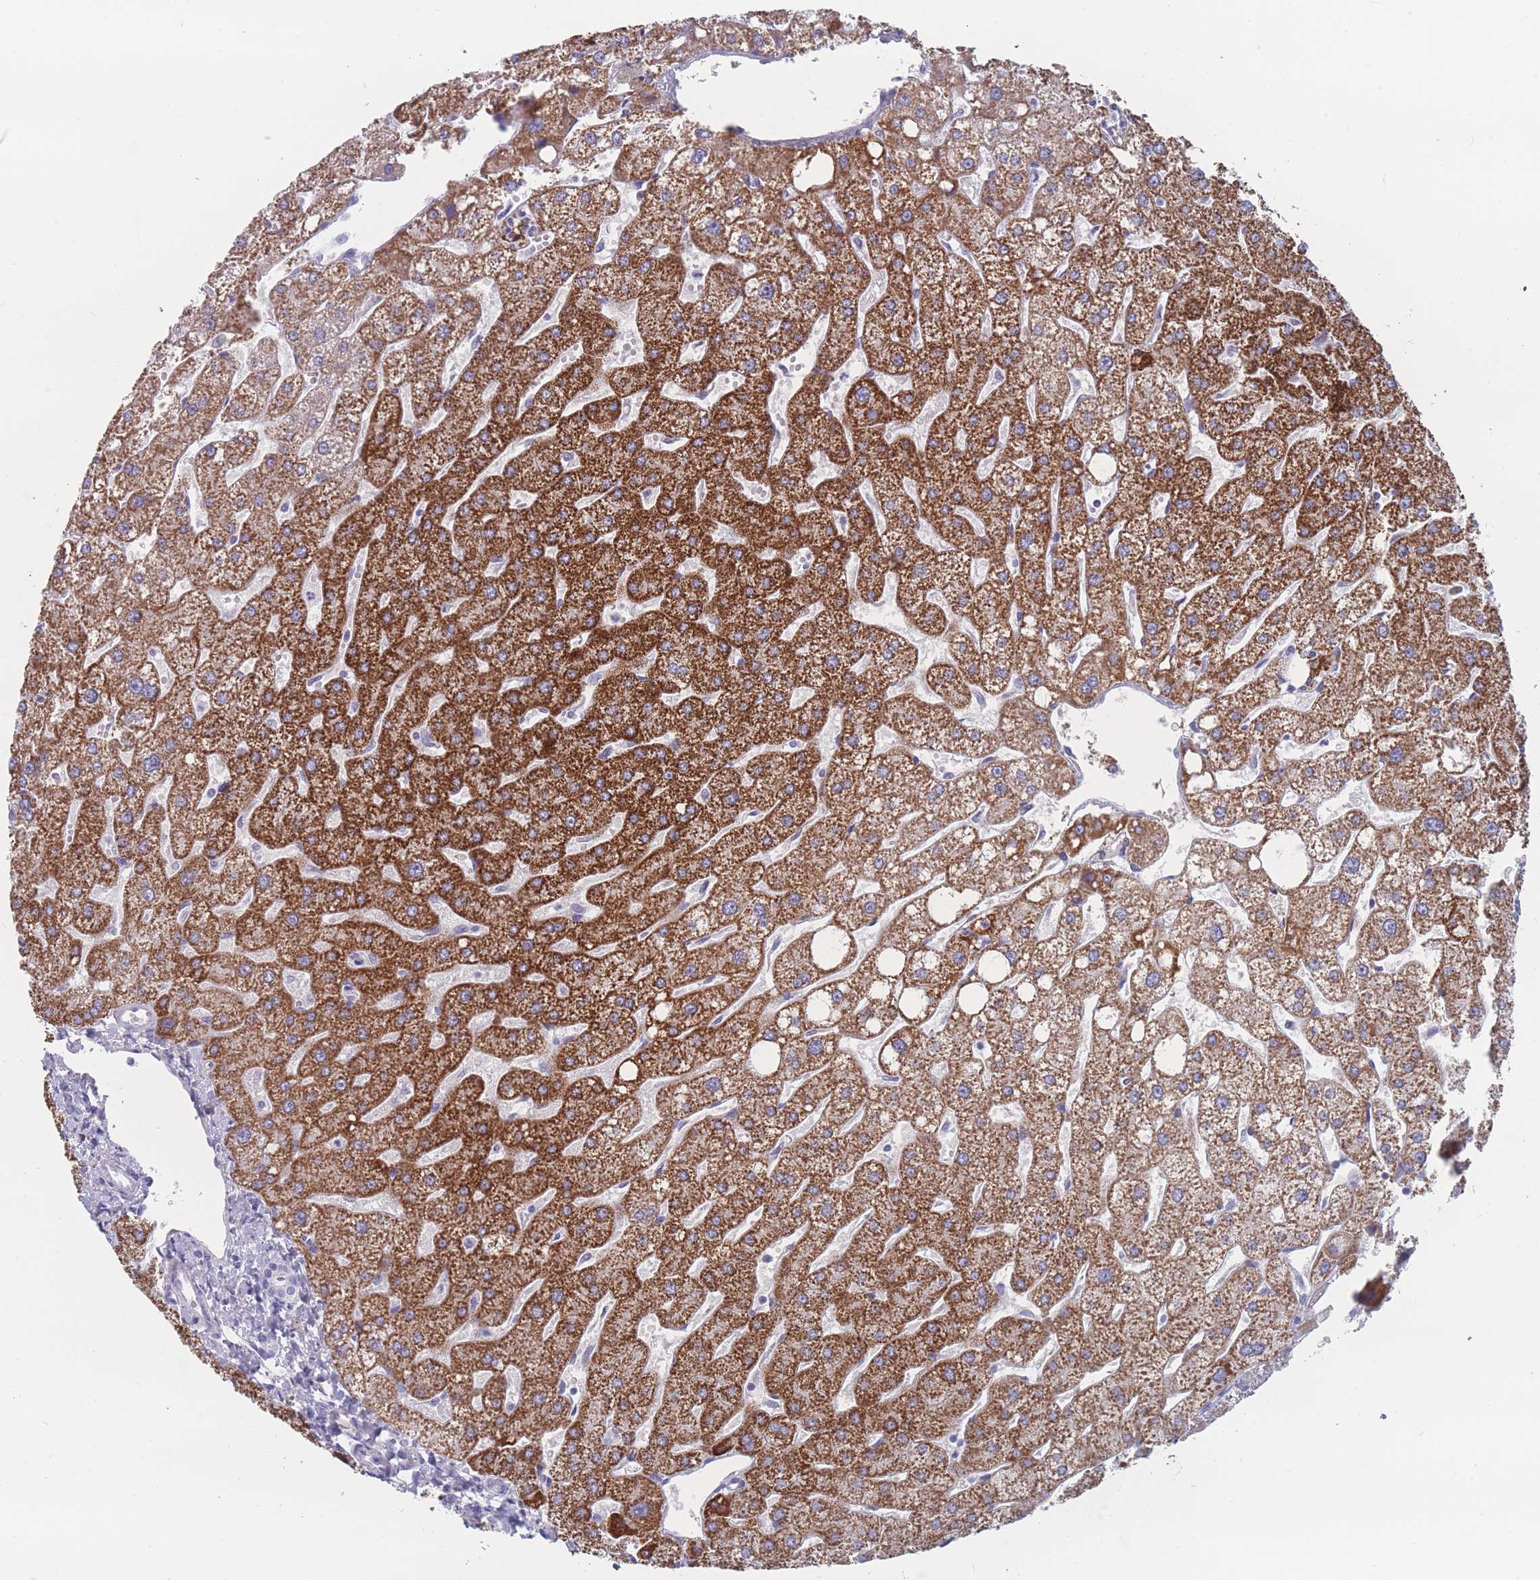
{"staining": {"intensity": "negative", "quantity": "none", "location": "none"}, "tissue": "liver", "cell_type": "Cholangiocytes", "image_type": "normal", "snomed": [{"axis": "morphology", "description": "Normal tissue, NOS"}, {"axis": "topography", "description": "Liver"}], "caption": "Cholangiocytes show no significant expression in normal liver. (Immunohistochemistry (ihc), brightfield microscopy, high magnification).", "gene": "ST8SIA5", "patient": {"sex": "male", "age": 67}}